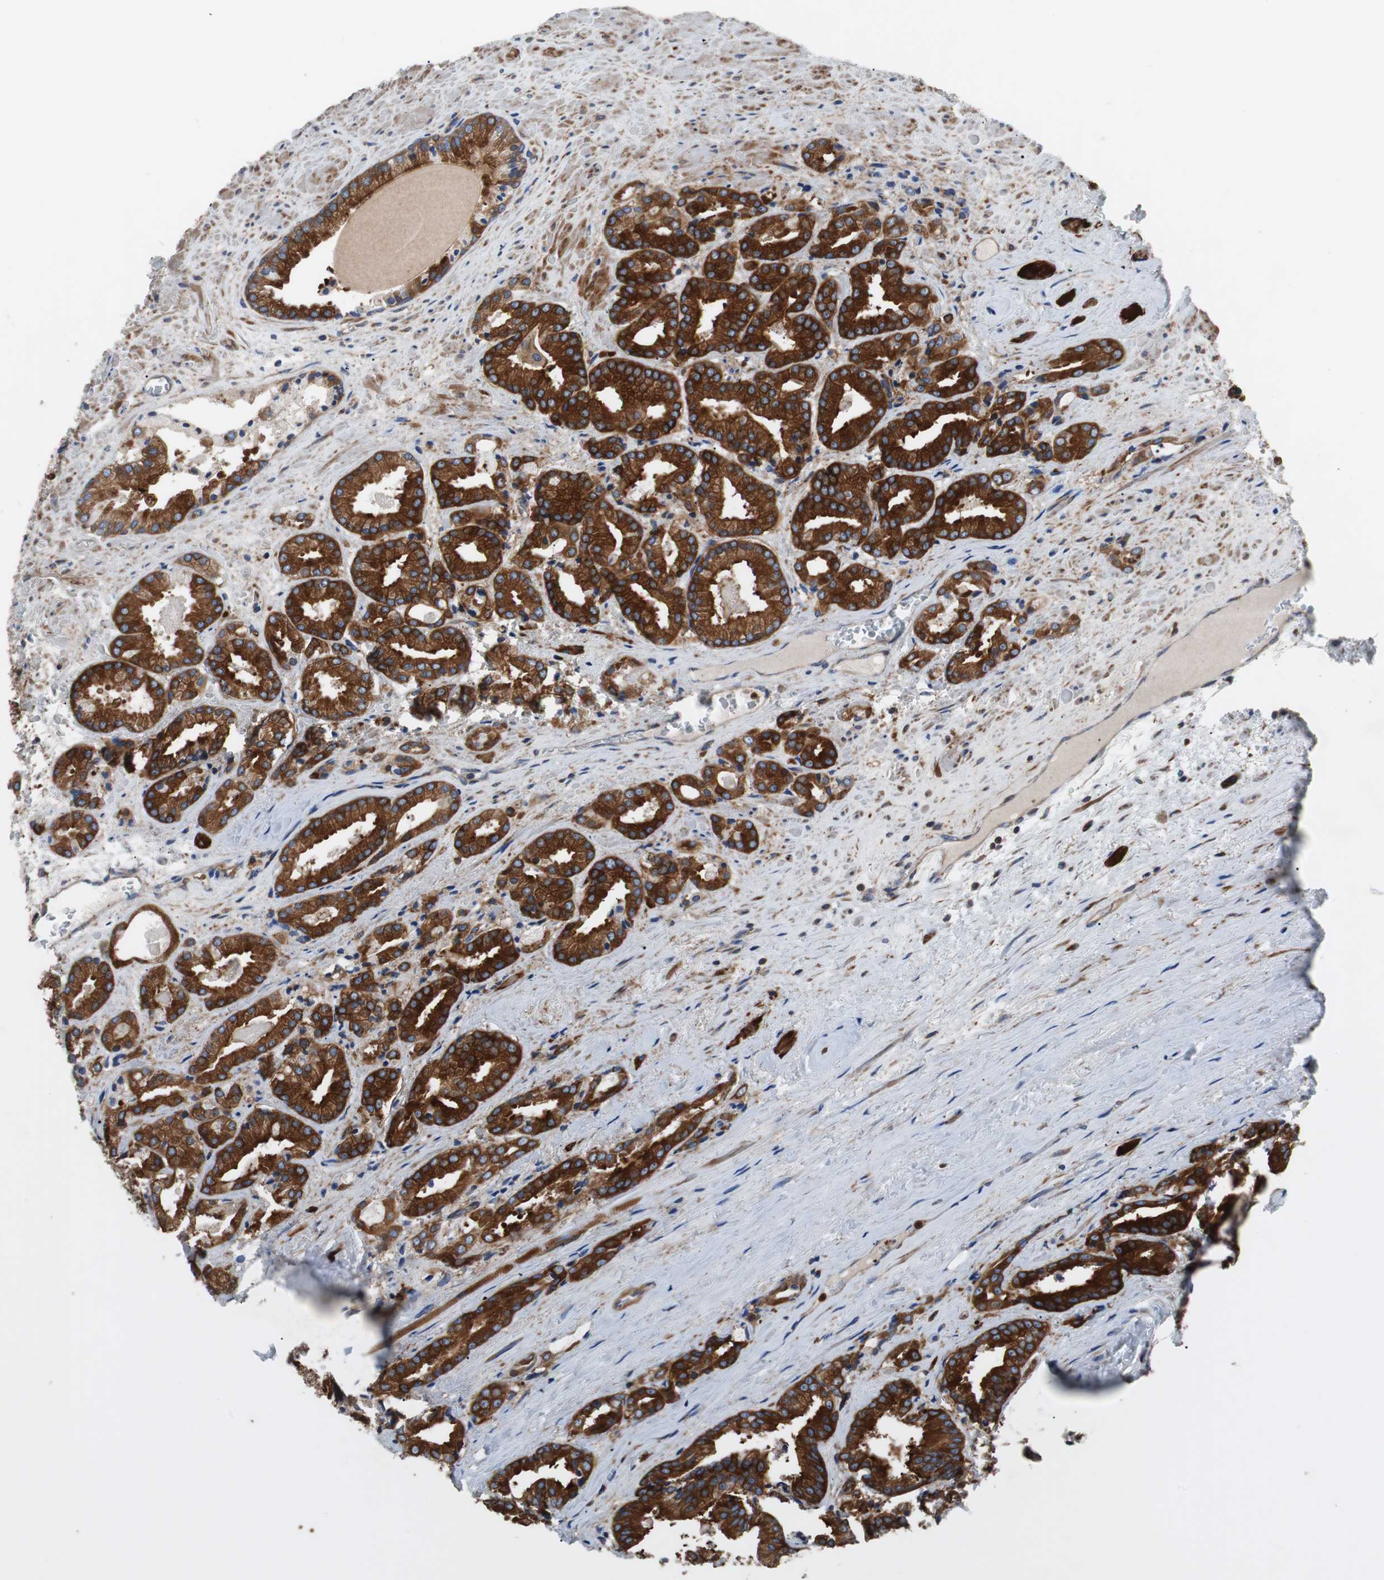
{"staining": {"intensity": "strong", "quantity": ">75%", "location": "cytoplasmic/membranous"}, "tissue": "prostate cancer", "cell_type": "Tumor cells", "image_type": "cancer", "snomed": [{"axis": "morphology", "description": "Adenocarcinoma, Low grade"}, {"axis": "topography", "description": "Prostate"}], "caption": "Protein expression analysis of human prostate low-grade adenocarcinoma reveals strong cytoplasmic/membranous positivity in approximately >75% of tumor cells.", "gene": "GYS1", "patient": {"sex": "male", "age": 59}}